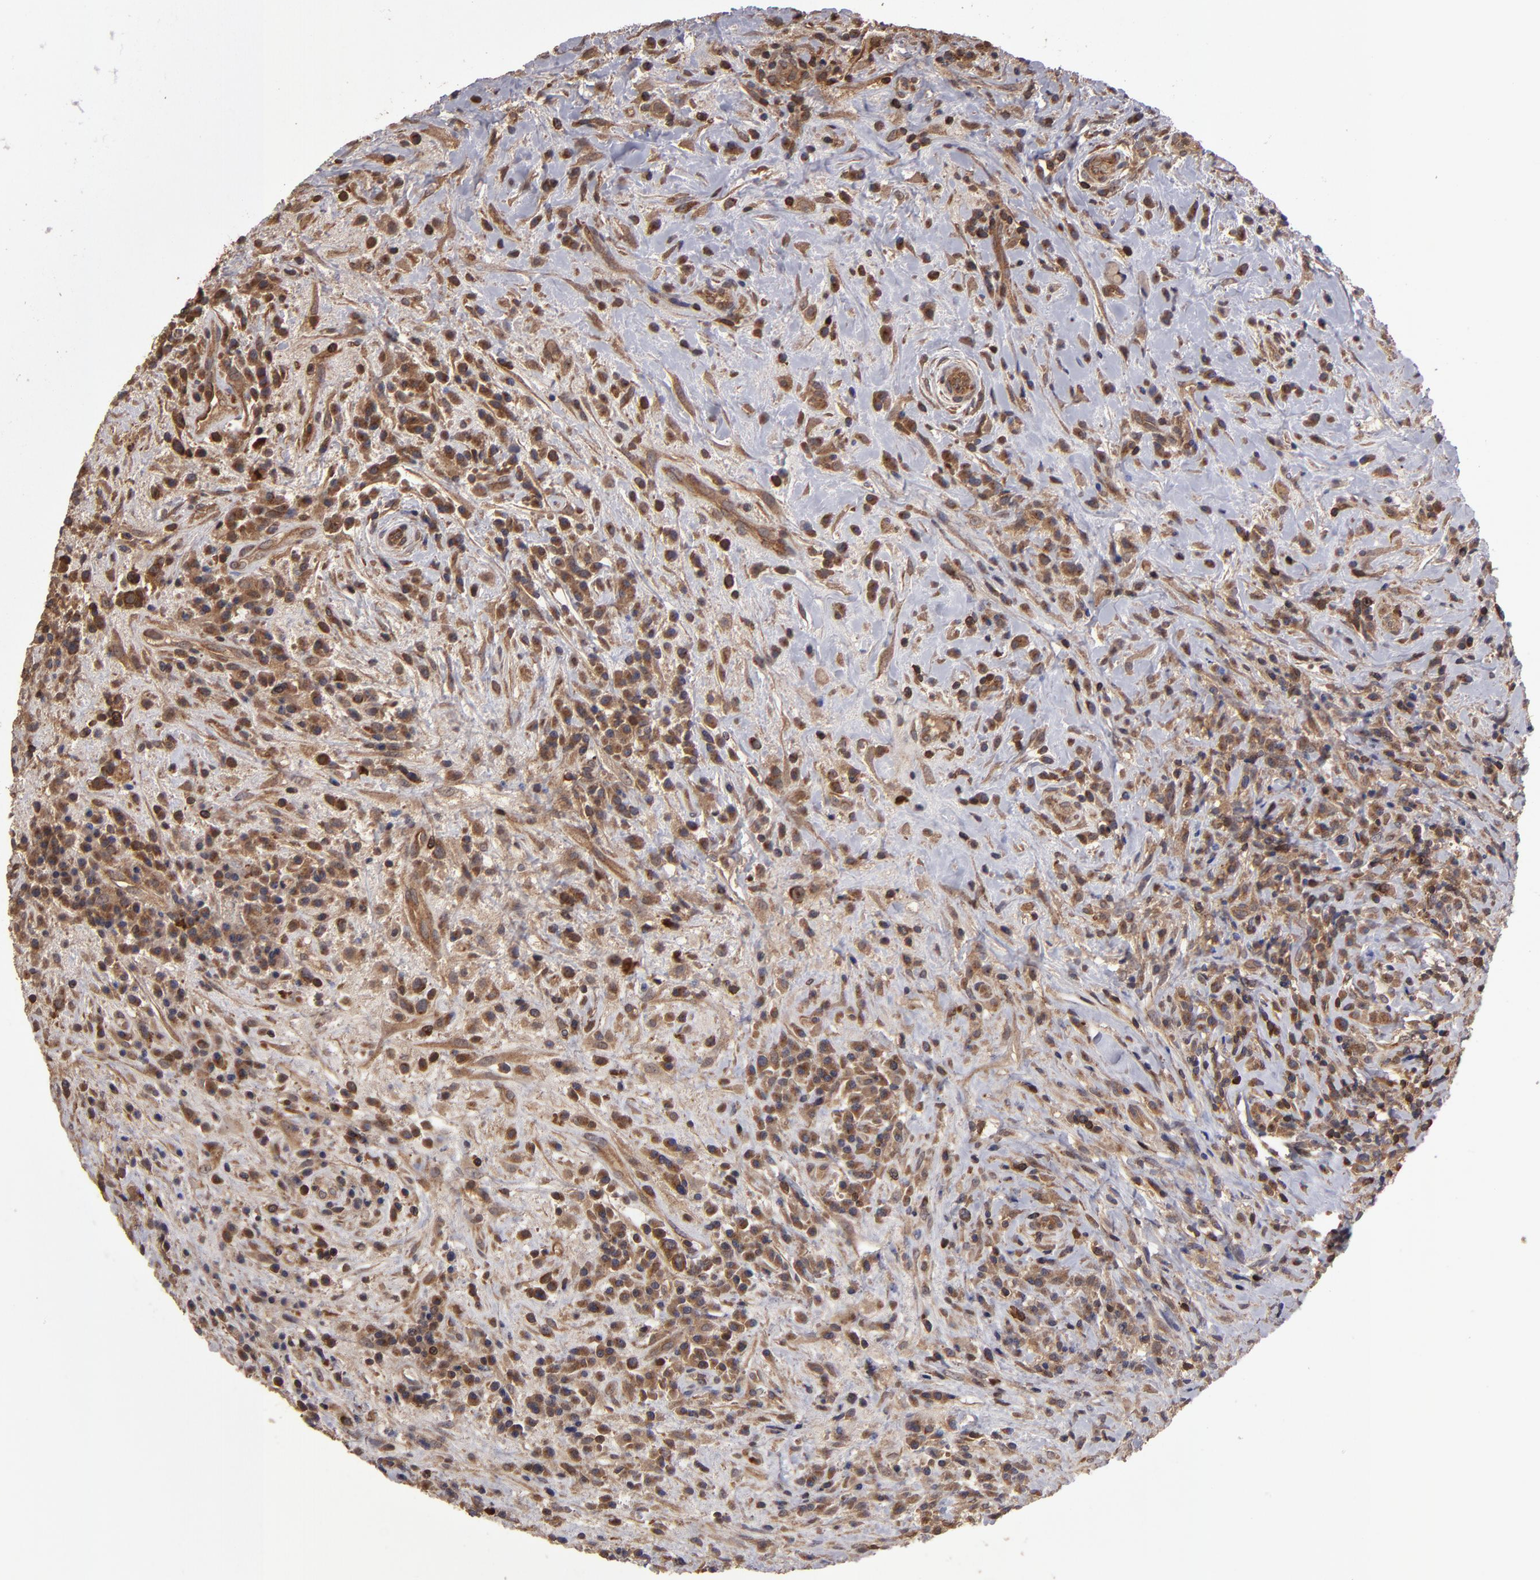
{"staining": {"intensity": "moderate", "quantity": ">75%", "location": "cytoplasmic/membranous"}, "tissue": "lymphoma", "cell_type": "Tumor cells", "image_type": "cancer", "snomed": [{"axis": "morphology", "description": "Hodgkin's disease, NOS"}, {"axis": "topography", "description": "Lymph node"}], "caption": "A brown stain highlights moderate cytoplasmic/membranous positivity of a protein in lymphoma tumor cells. The staining is performed using DAB brown chromogen to label protein expression. The nuclei are counter-stained blue using hematoxylin.", "gene": "RPS6KA6", "patient": {"sex": "female", "age": 25}}